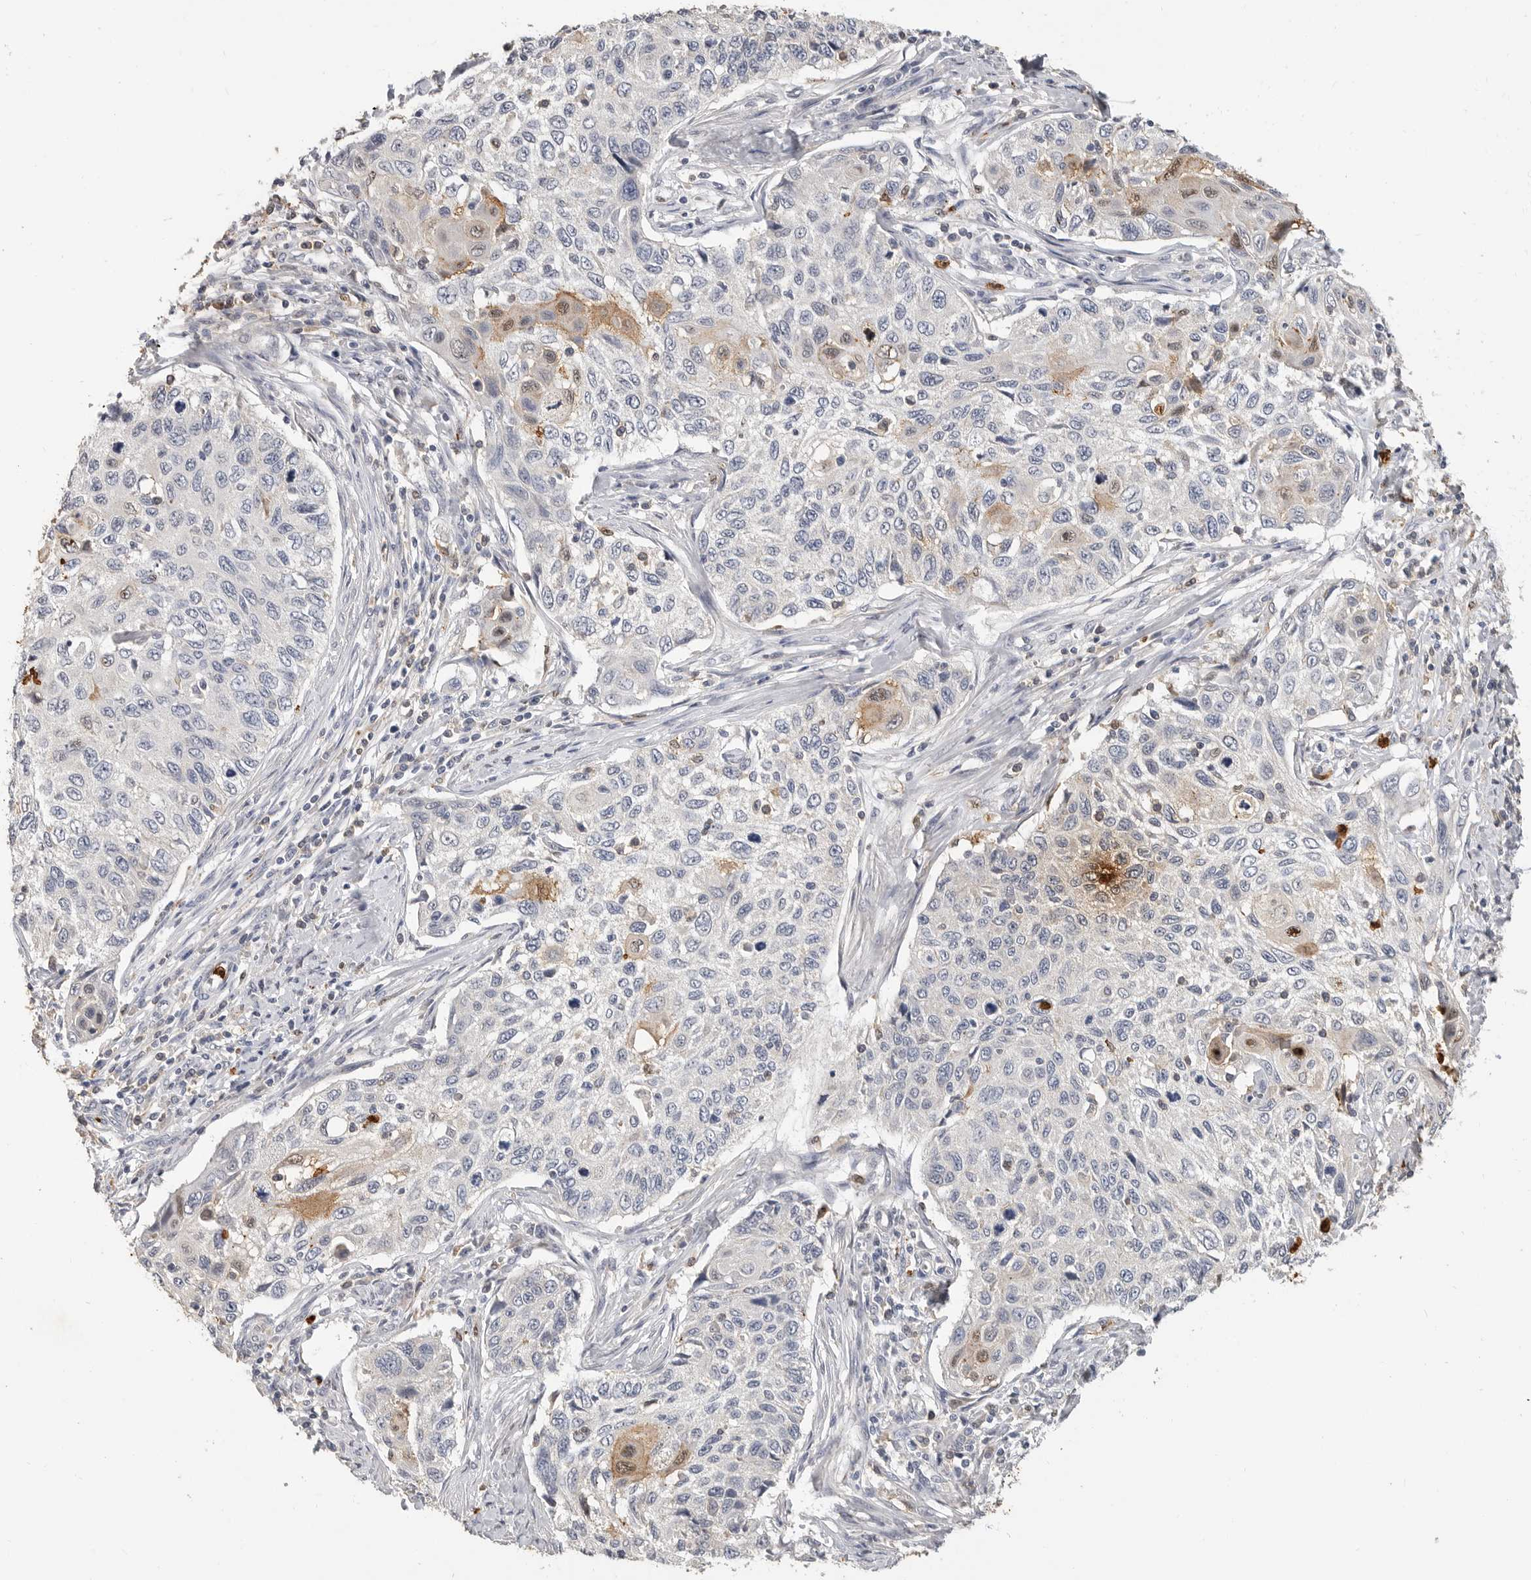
{"staining": {"intensity": "moderate", "quantity": "<25%", "location": "cytoplasmic/membranous"}, "tissue": "cervical cancer", "cell_type": "Tumor cells", "image_type": "cancer", "snomed": [{"axis": "morphology", "description": "Squamous cell carcinoma, NOS"}, {"axis": "topography", "description": "Cervix"}], "caption": "Protein analysis of cervical squamous cell carcinoma tissue demonstrates moderate cytoplasmic/membranous expression in approximately <25% of tumor cells.", "gene": "LTBR", "patient": {"sex": "female", "age": 70}}